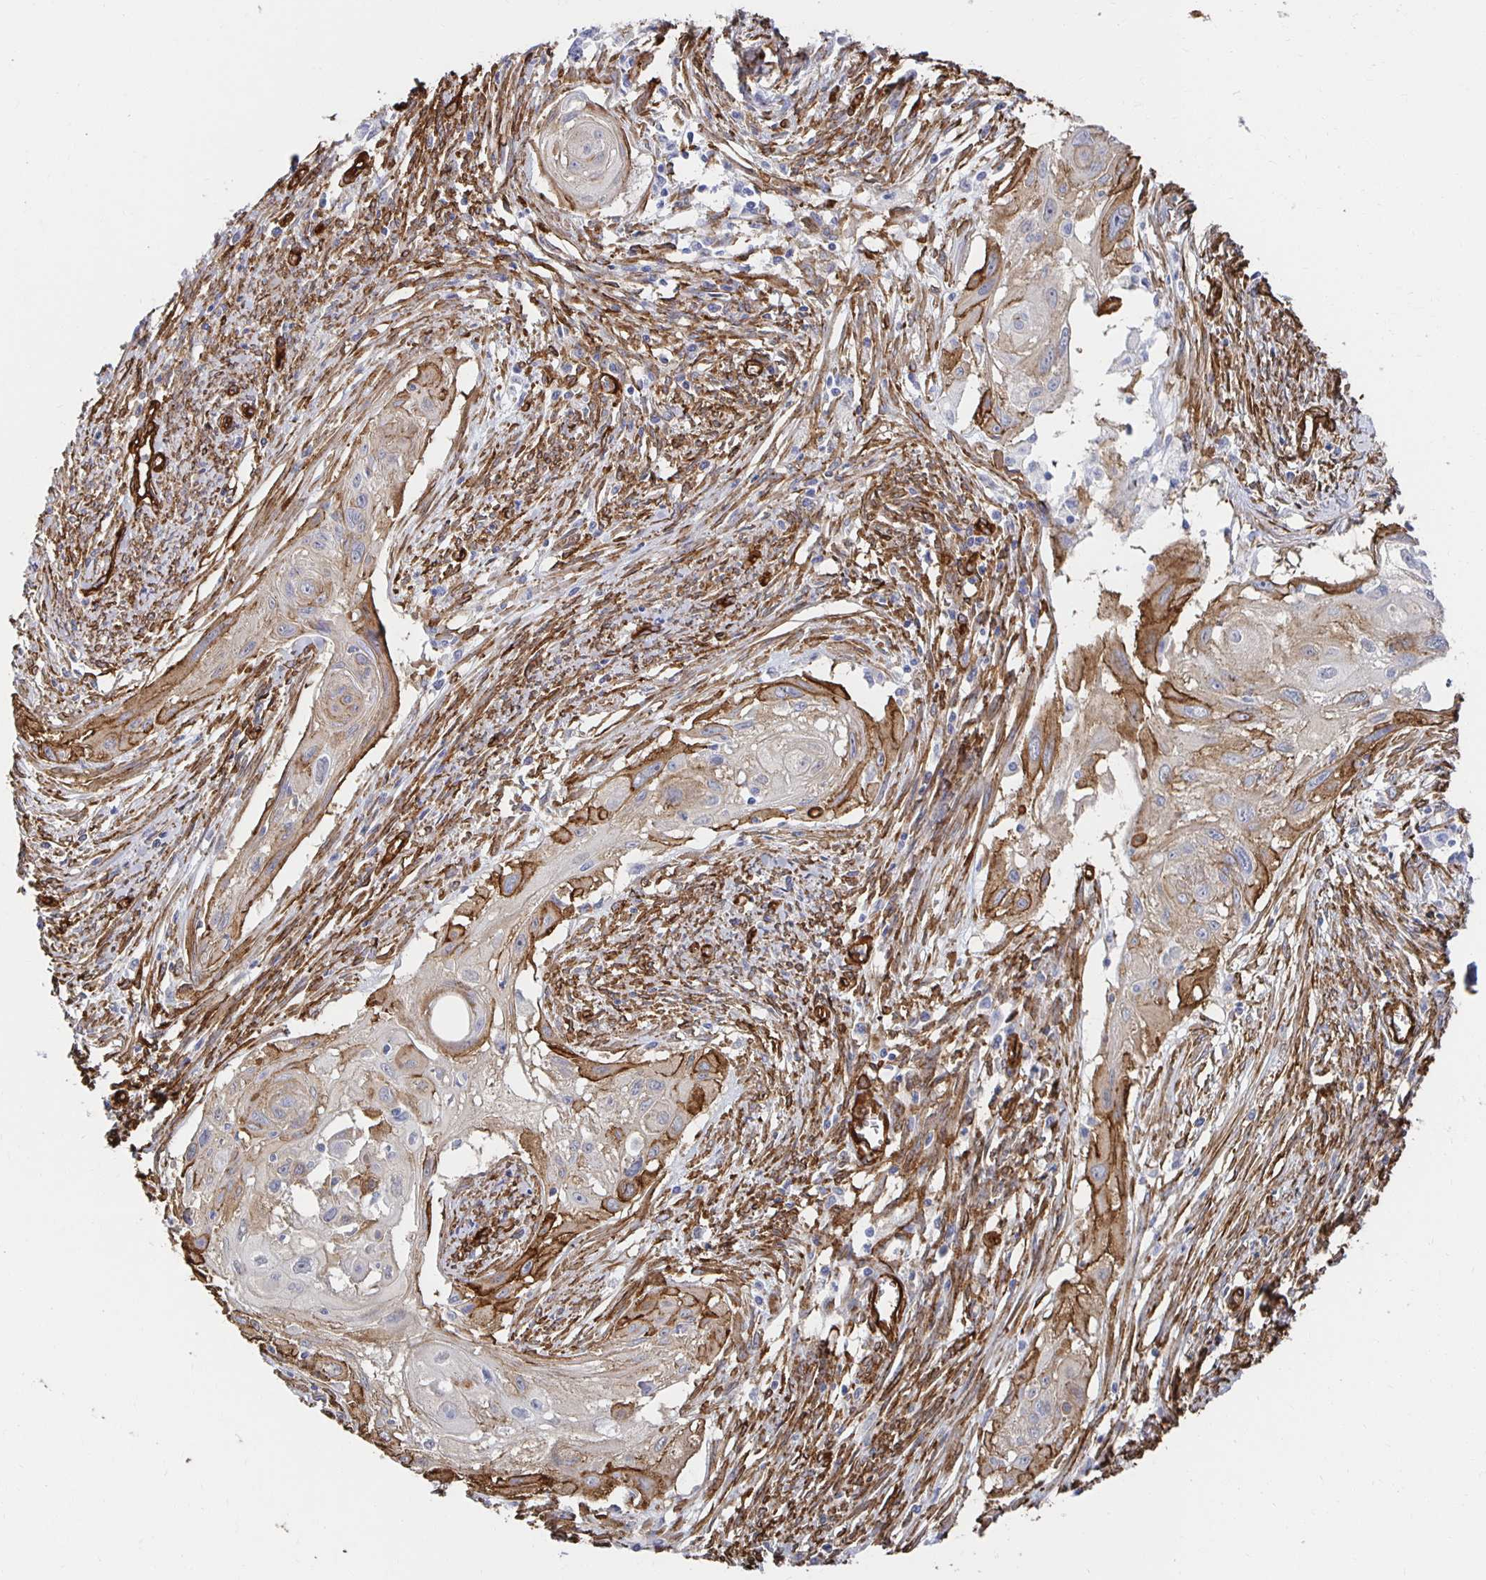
{"staining": {"intensity": "moderate", "quantity": "<25%", "location": "cytoplasmic/membranous"}, "tissue": "cervical cancer", "cell_type": "Tumor cells", "image_type": "cancer", "snomed": [{"axis": "morphology", "description": "Squamous cell carcinoma, NOS"}, {"axis": "topography", "description": "Cervix"}], "caption": "DAB immunohistochemical staining of cervical squamous cell carcinoma exhibits moderate cytoplasmic/membranous protein staining in about <25% of tumor cells.", "gene": "VIPR2", "patient": {"sex": "female", "age": 49}}